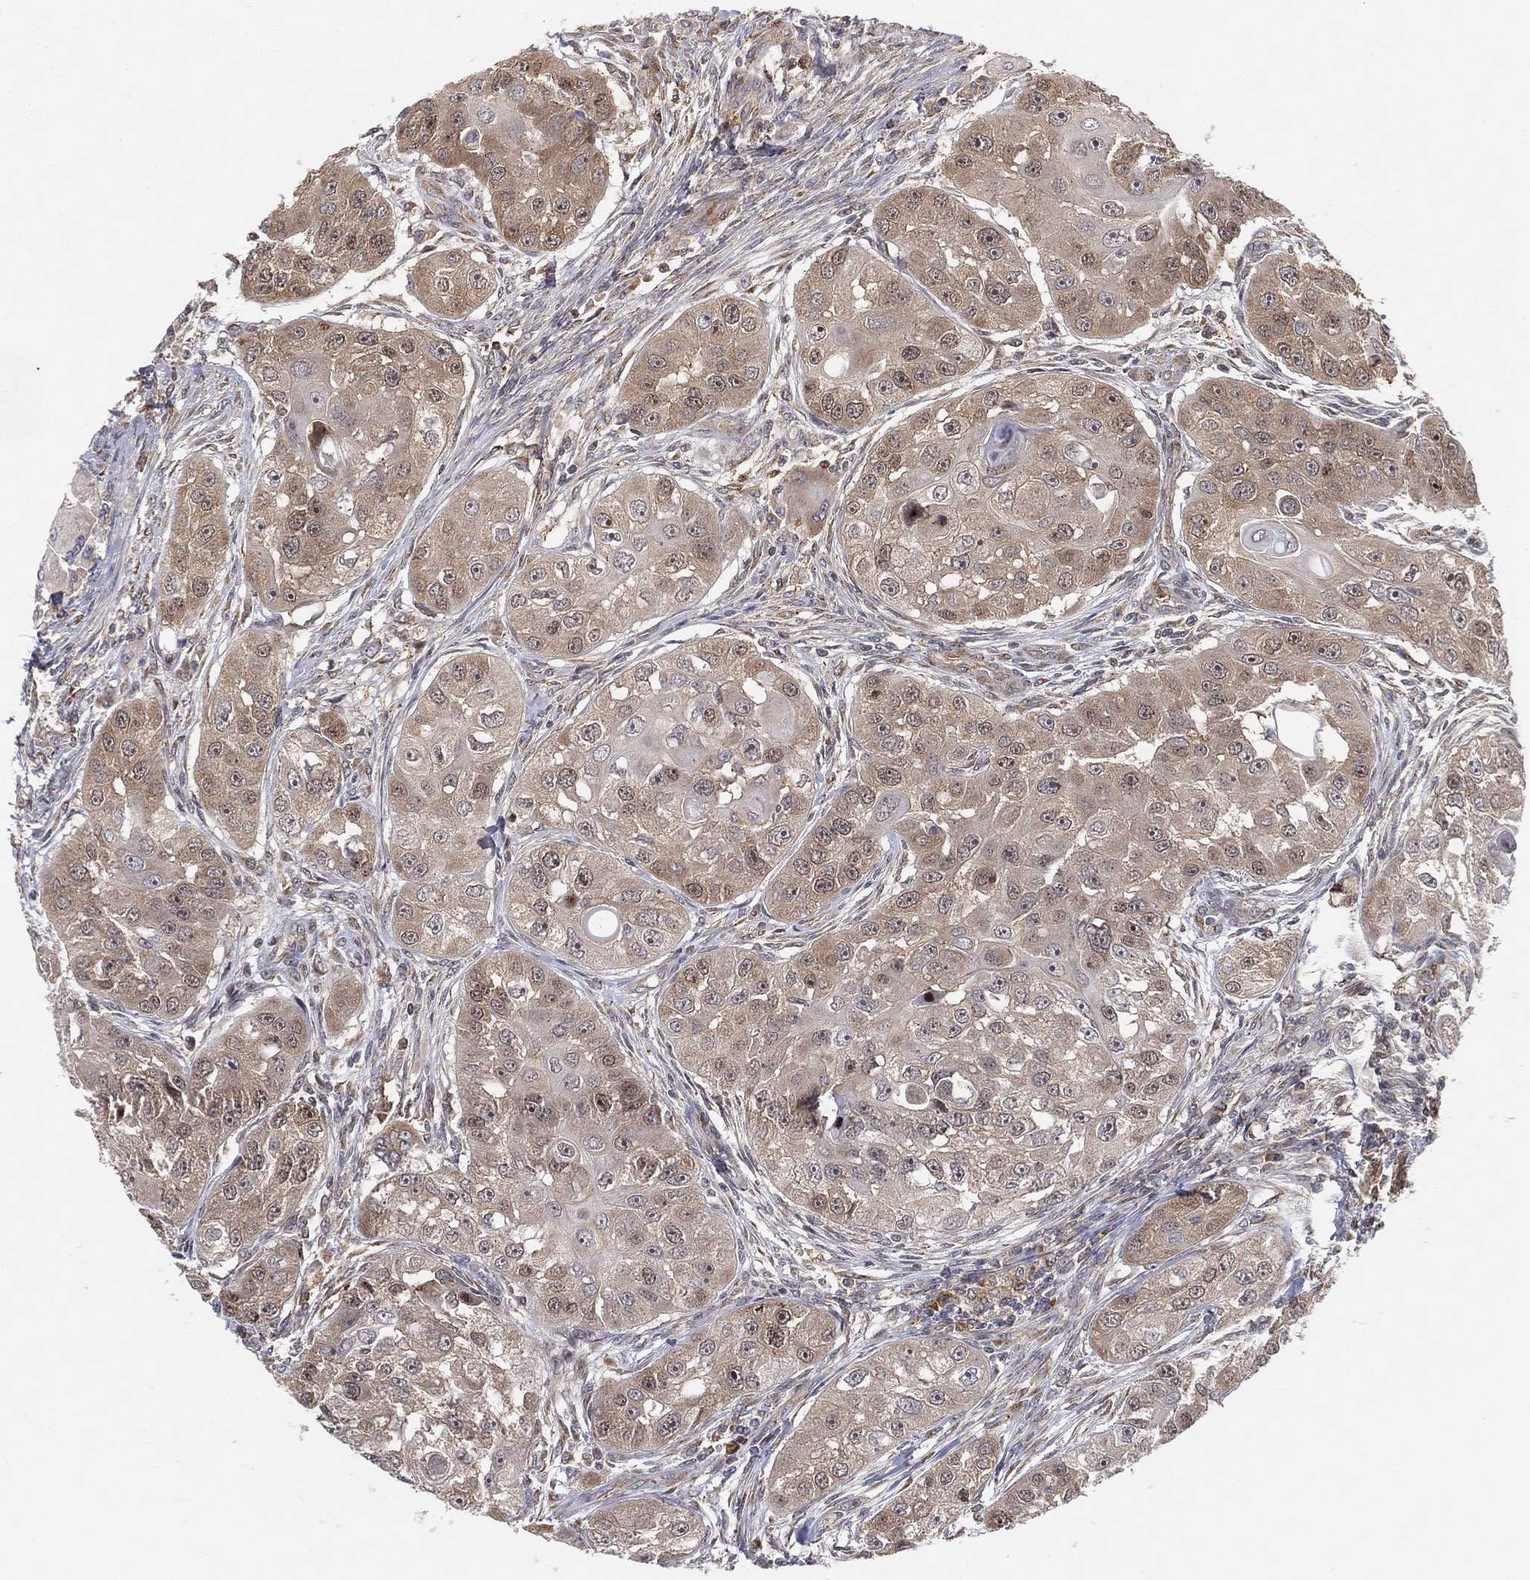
{"staining": {"intensity": "weak", "quantity": "25%-75%", "location": "cytoplasmic/membranous"}, "tissue": "head and neck cancer", "cell_type": "Tumor cells", "image_type": "cancer", "snomed": [{"axis": "morphology", "description": "Squamous cell carcinoma, NOS"}, {"axis": "topography", "description": "Head-Neck"}], "caption": "Weak cytoplasmic/membranous protein staining is appreciated in approximately 25%-75% of tumor cells in head and neck cancer. The staining was performed using DAB, with brown indicating positive protein expression. Nuclei are stained blue with hematoxylin.", "gene": "TMTC4", "patient": {"sex": "male", "age": 51}}